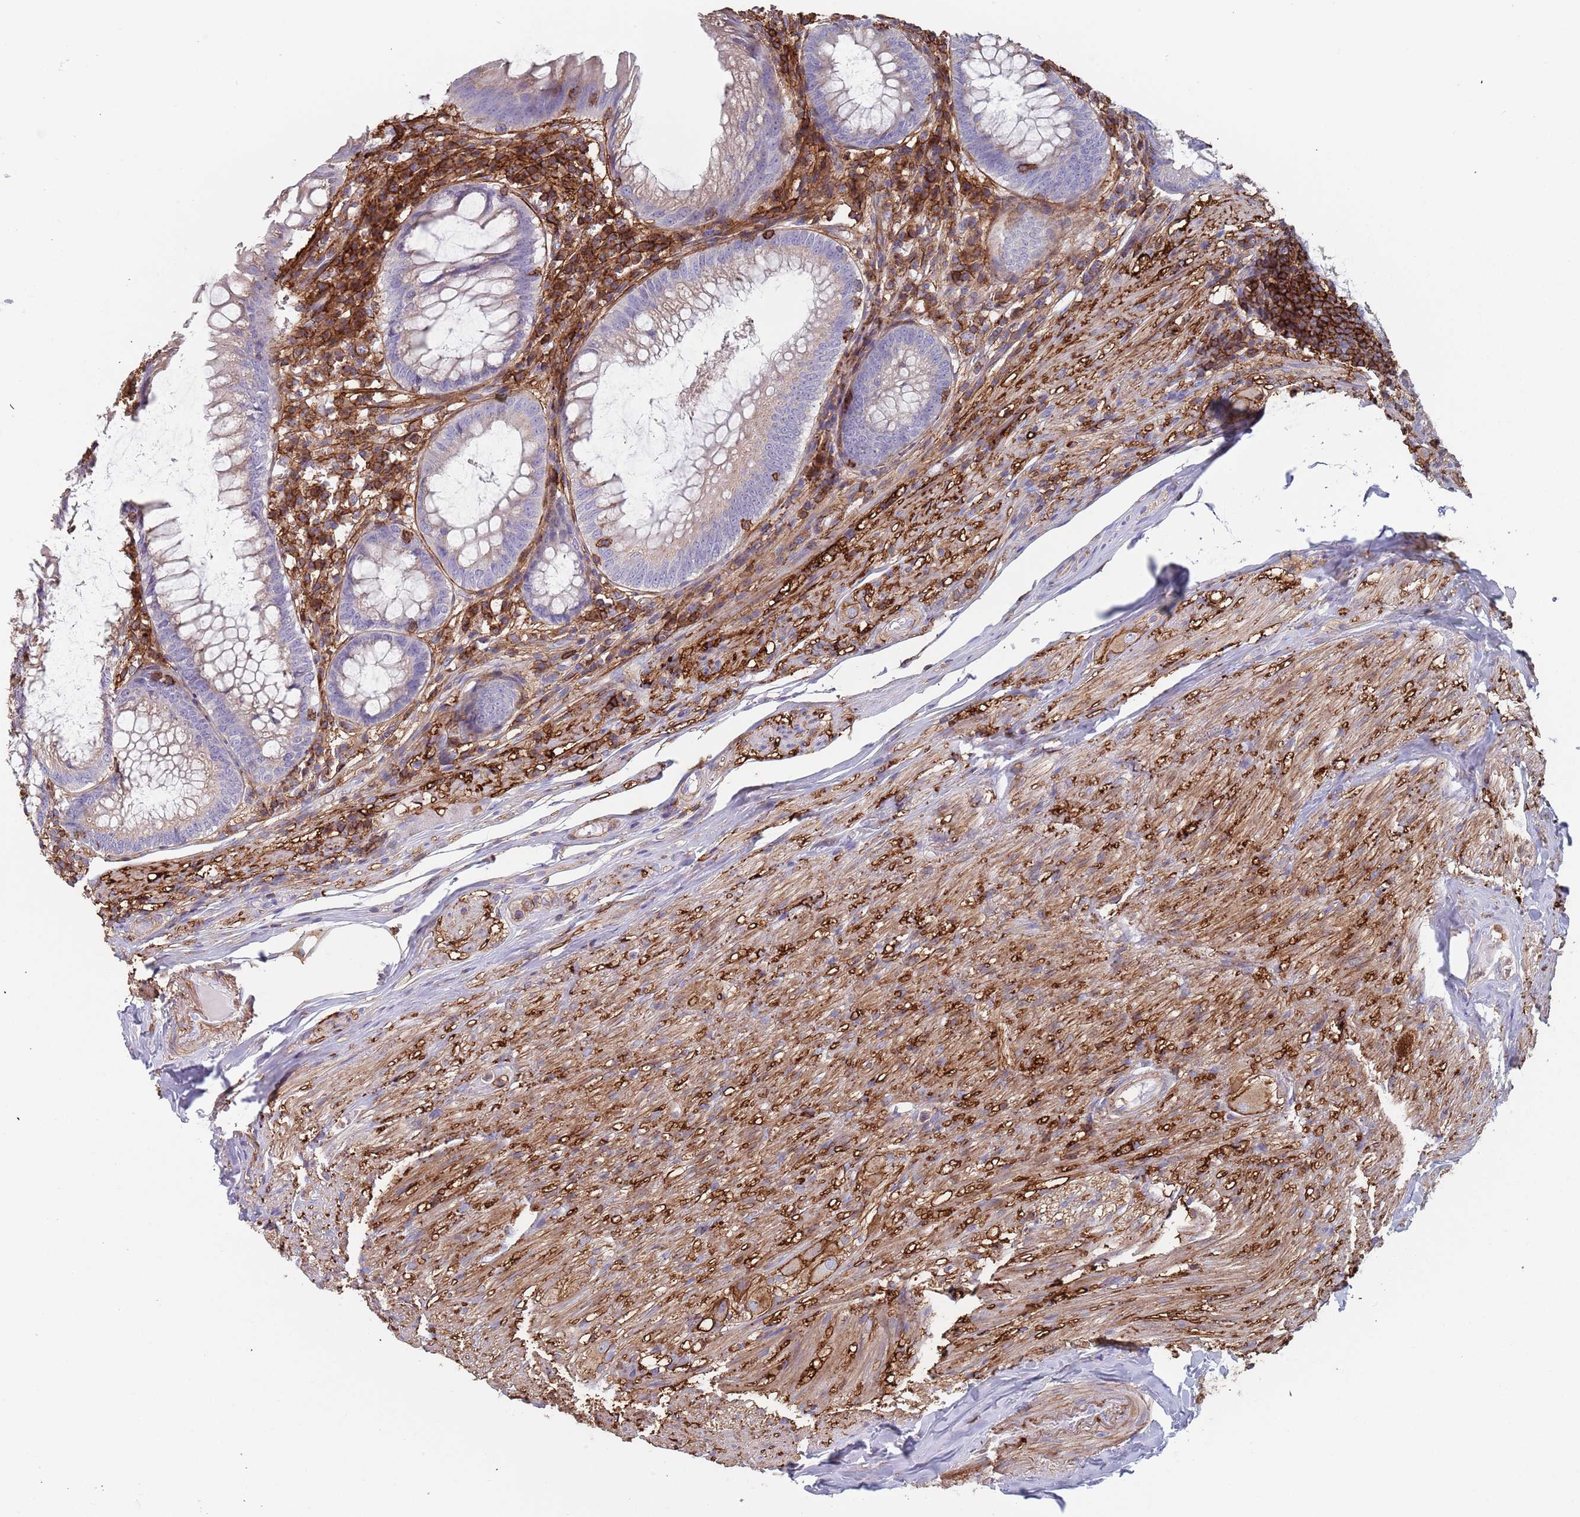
{"staining": {"intensity": "negative", "quantity": "none", "location": "none"}, "tissue": "appendix", "cell_type": "Glandular cells", "image_type": "normal", "snomed": [{"axis": "morphology", "description": "Normal tissue, NOS"}, {"axis": "topography", "description": "Appendix"}], "caption": "Image shows no protein staining in glandular cells of benign appendix. Brightfield microscopy of IHC stained with DAB (brown) and hematoxylin (blue), captured at high magnification.", "gene": "RNF144A", "patient": {"sex": "male", "age": 83}}